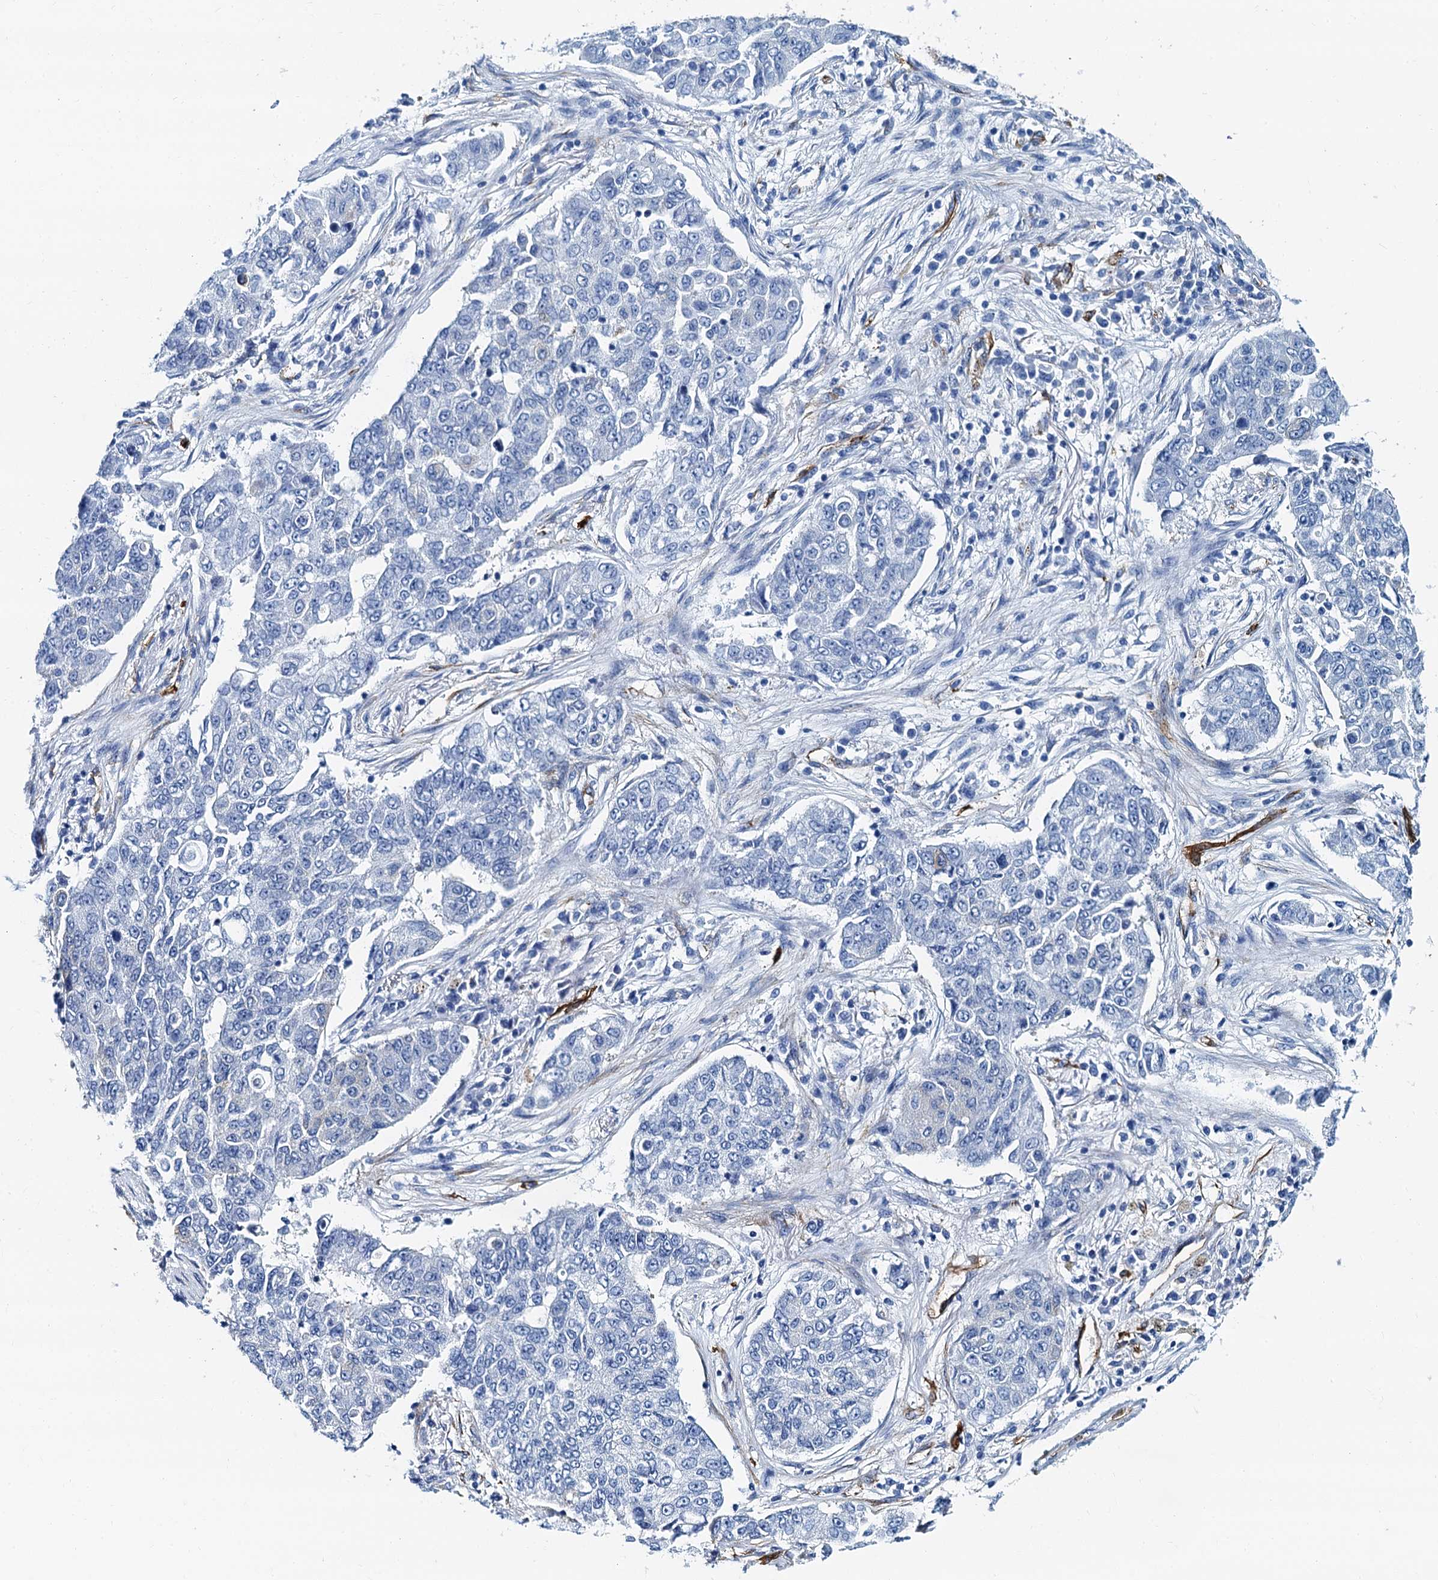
{"staining": {"intensity": "negative", "quantity": "none", "location": "none"}, "tissue": "lung cancer", "cell_type": "Tumor cells", "image_type": "cancer", "snomed": [{"axis": "morphology", "description": "Squamous cell carcinoma, NOS"}, {"axis": "topography", "description": "Lung"}], "caption": "The IHC histopathology image has no significant positivity in tumor cells of lung cancer tissue.", "gene": "CAVIN2", "patient": {"sex": "male", "age": 74}}